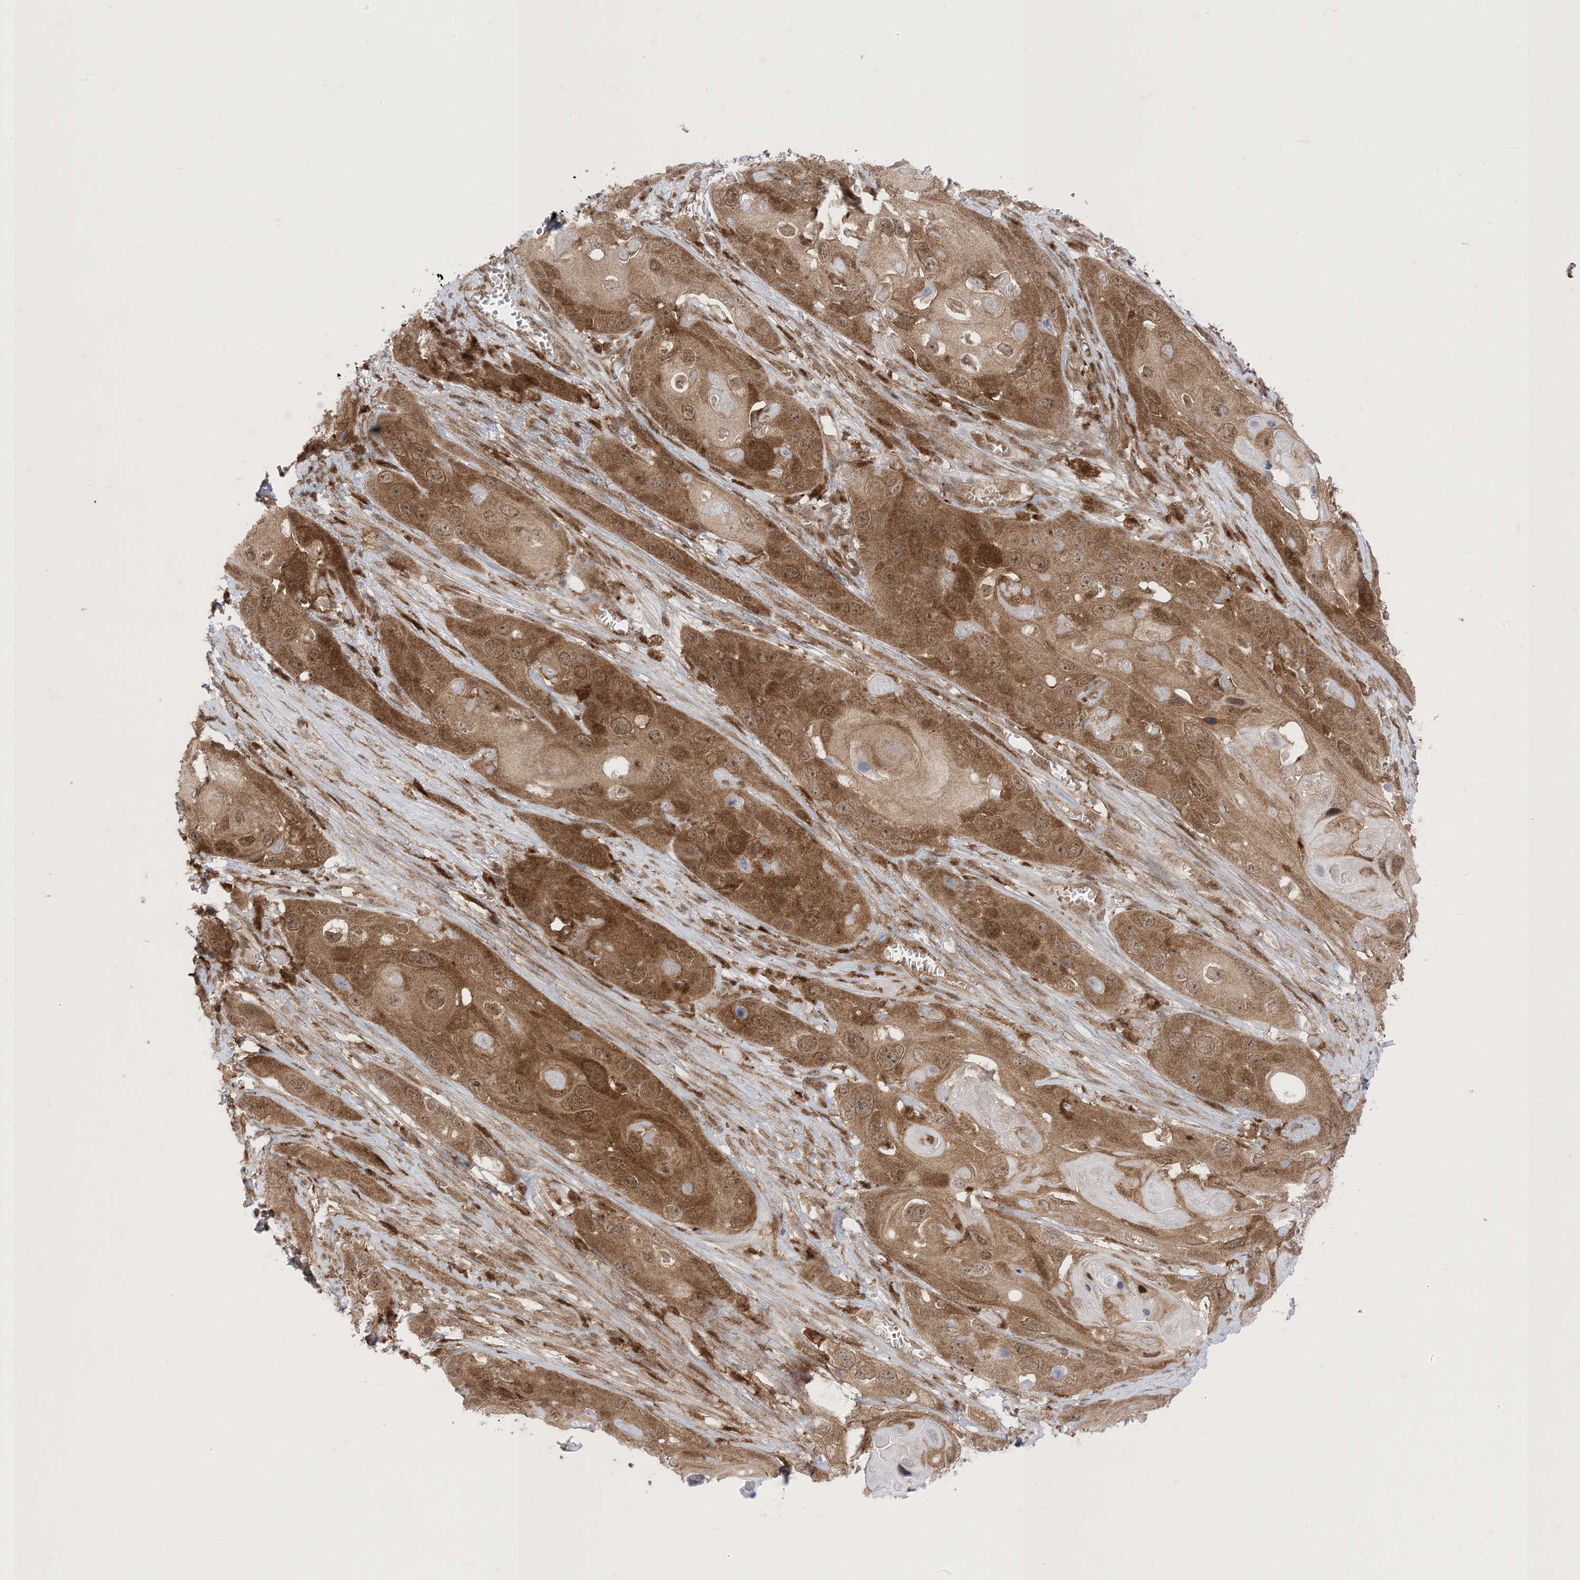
{"staining": {"intensity": "moderate", "quantity": ">75%", "location": "cytoplasmic/membranous"}, "tissue": "skin cancer", "cell_type": "Tumor cells", "image_type": "cancer", "snomed": [{"axis": "morphology", "description": "Squamous cell carcinoma, NOS"}, {"axis": "topography", "description": "Skin"}], "caption": "This micrograph reveals IHC staining of squamous cell carcinoma (skin), with medium moderate cytoplasmic/membranous expression in approximately >75% of tumor cells.", "gene": "PTPA", "patient": {"sex": "male", "age": 55}}